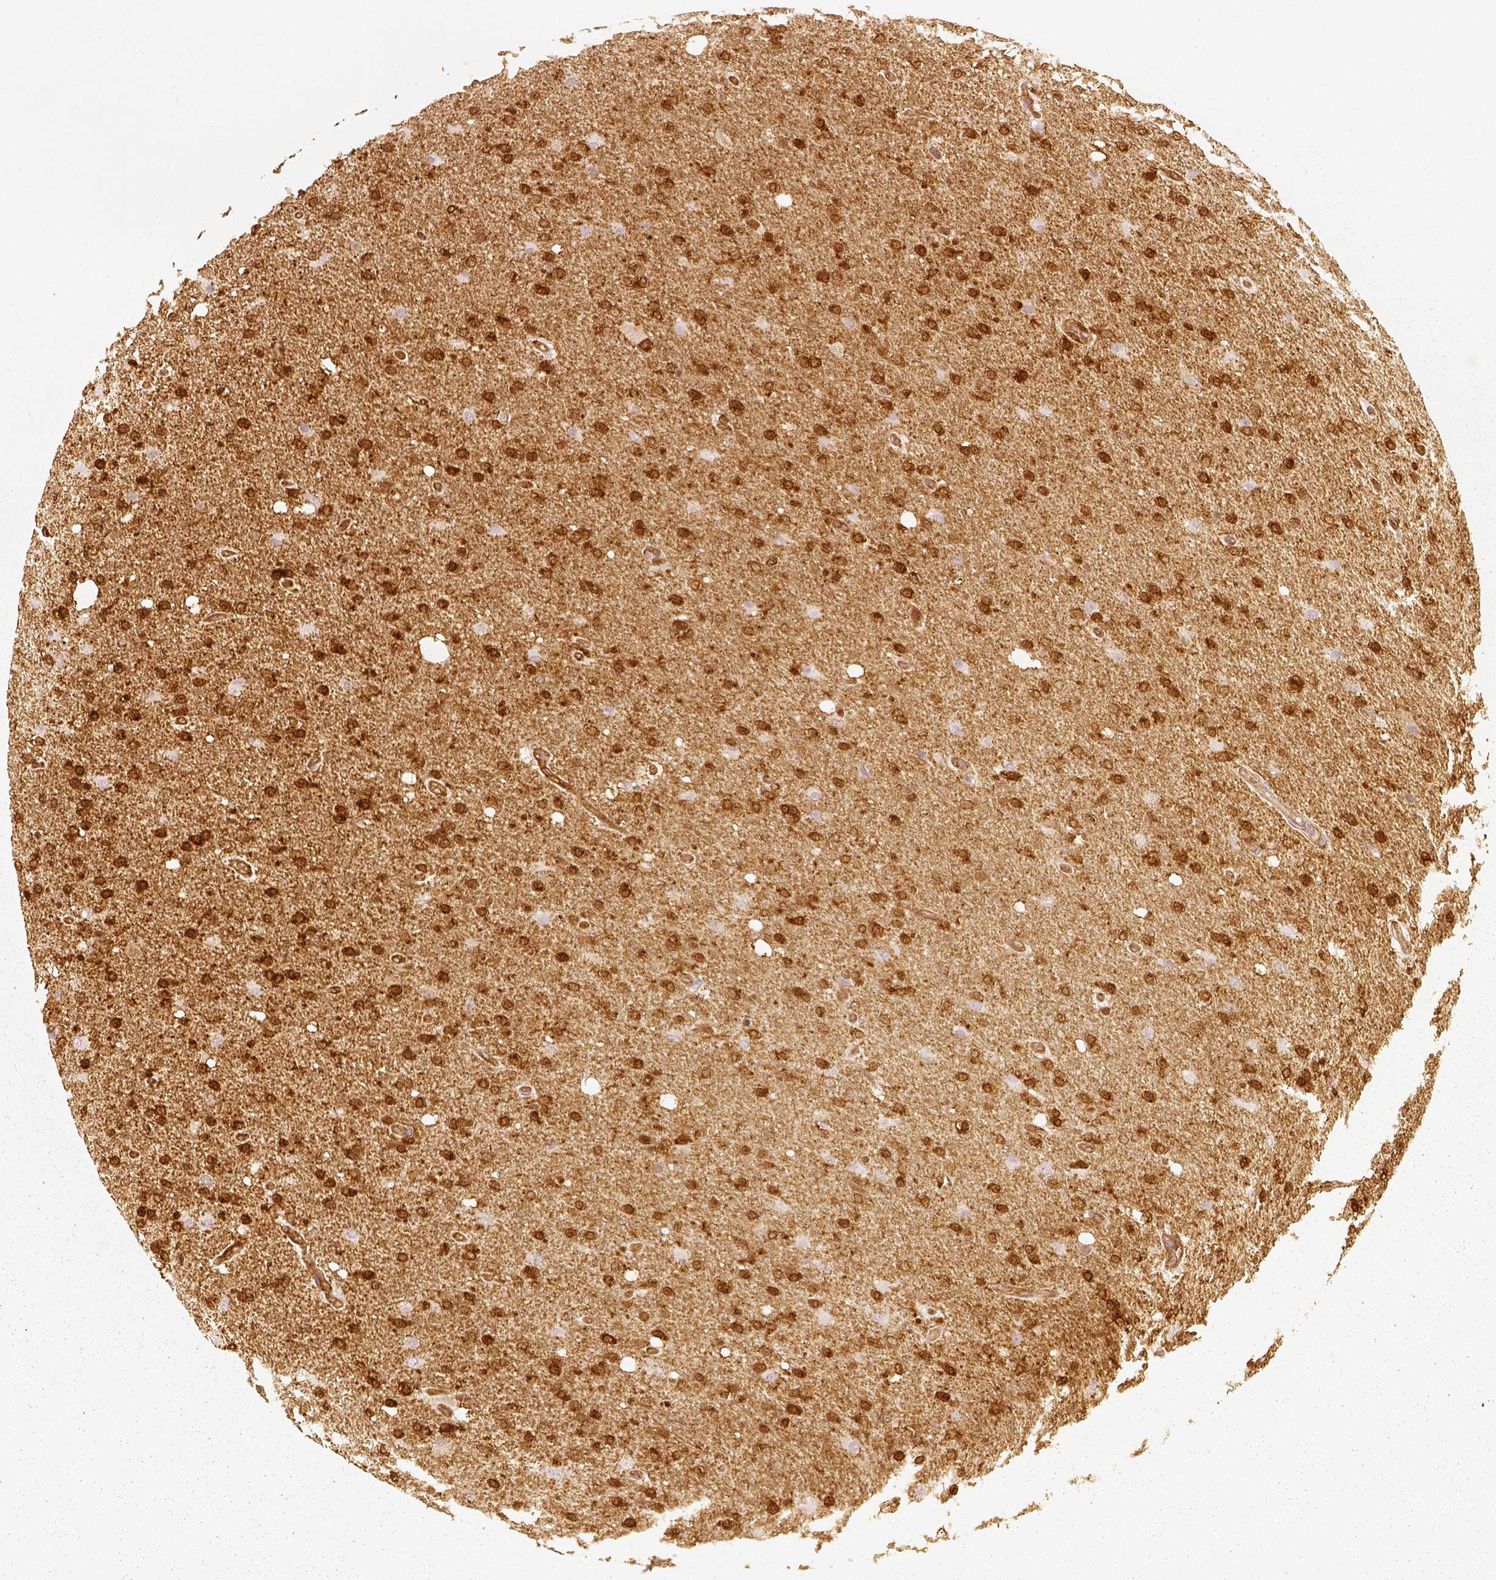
{"staining": {"intensity": "strong", "quantity": ">75%", "location": "cytoplasmic/membranous"}, "tissue": "glioma", "cell_type": "Tumor cells", "image_type": "cancer", "snomed": [{"axis": "morphology", "description": "Glioma, malignant, High grade"}, {"axis": "topography", "description": "Cerebral cortex"}], "caption": "An image of malignant high-grade glioma stained for a protein reveals strong cytoplasmic/membranous brown staining in tumor cells.", "gene": "FSCN1", "patient": {"sex": "male", "age": 70}}